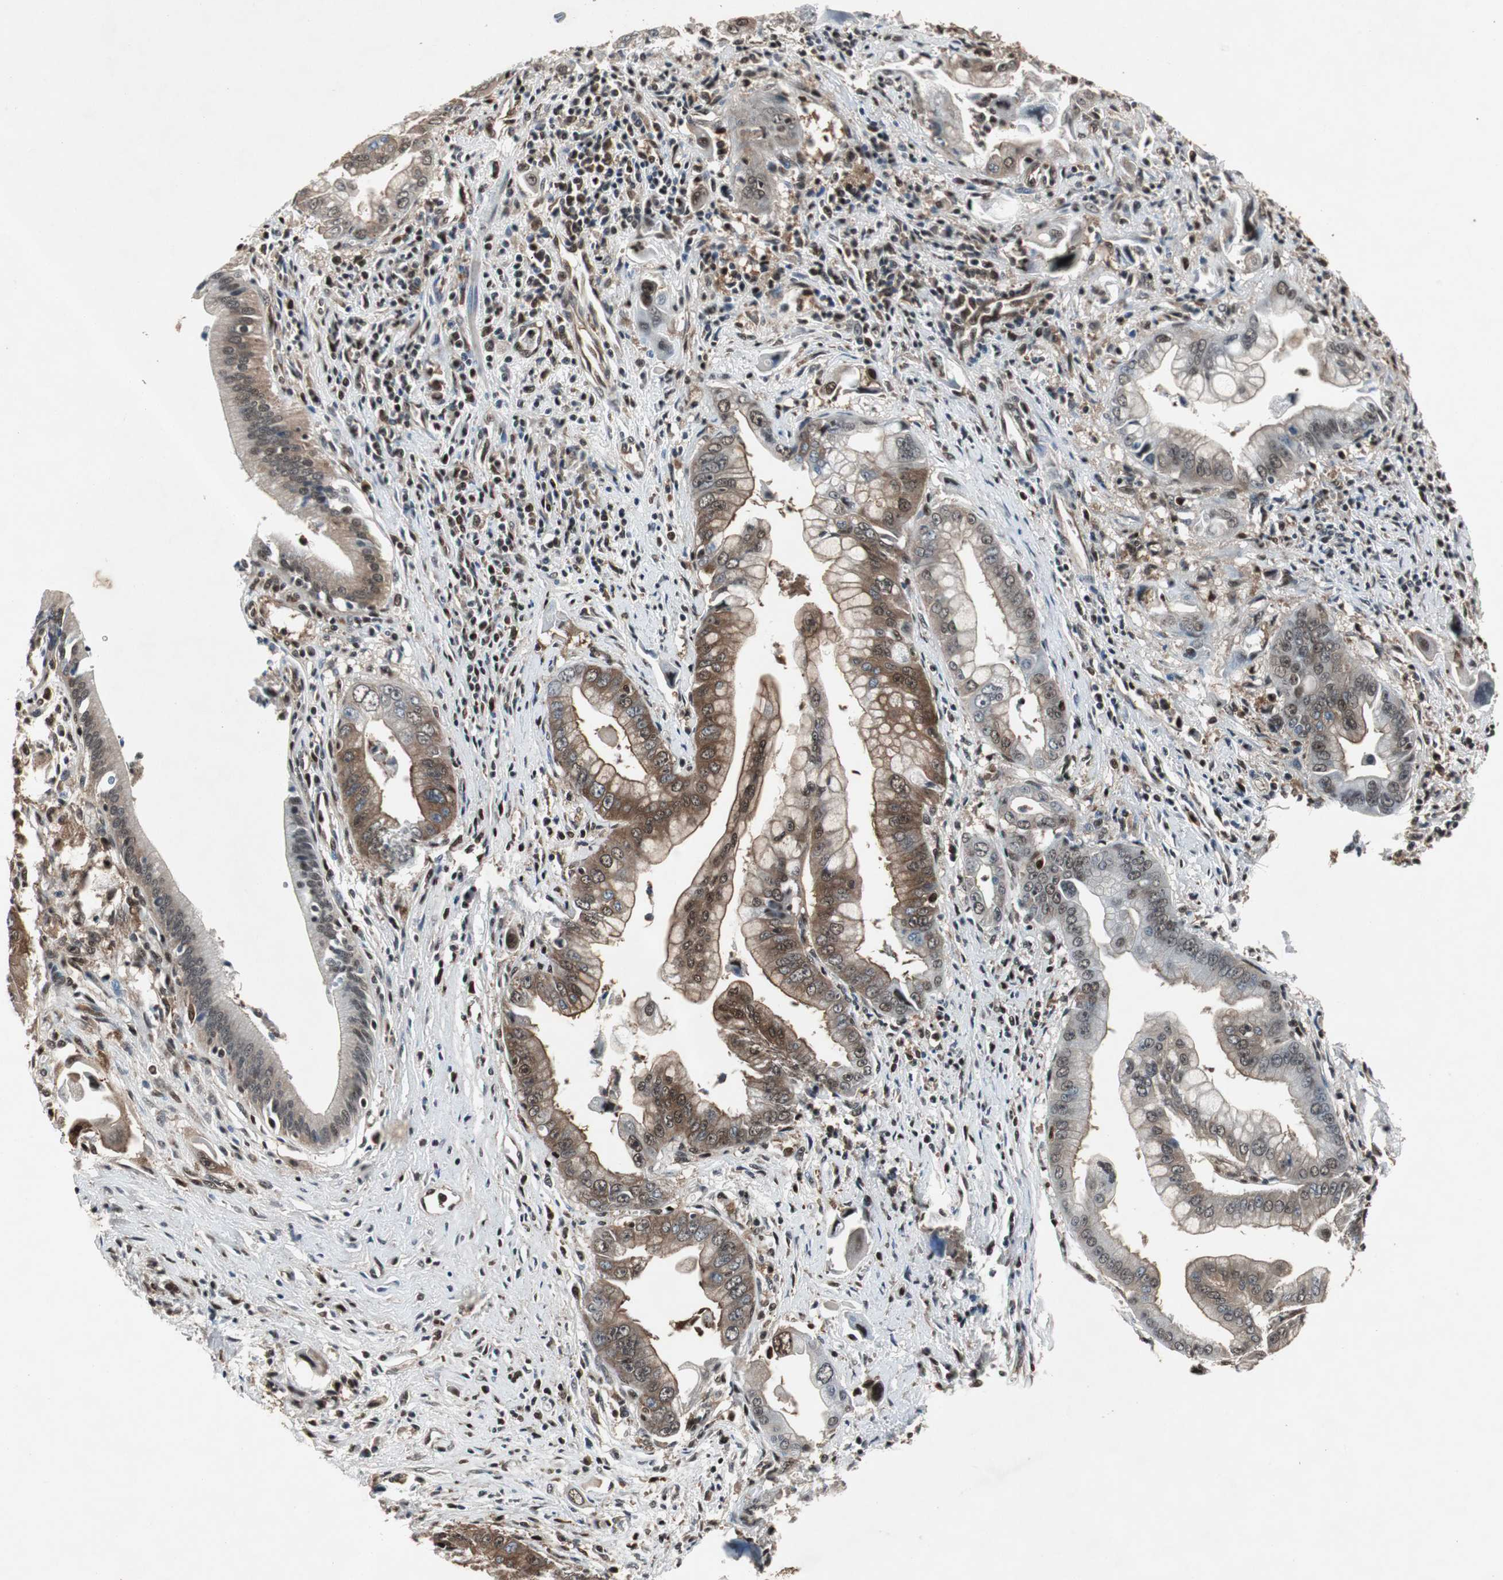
{"staining": {"intensity": "moderate", "quantity": "25%-75%", "location": "cytoplasmic/membranous,nuclear"}, "tissue": "pancreatic cancer", "cell_type": "Tumor cells", "image_type": "cancer", "snomed": [{"axis": "morphology", "description": "Adenocarcinoma, NOS"}, {"axis": "topography", "description": "Pancreas"}], "caption": "Brown immunohistochemical staining in pancreatic adenocarcinoma shows moderate cytoplasmic/membranous and nuclear expression in approximately 25%-75% of tumor cells.", "gene": "ACLY", "patient": {"sex": "male", "age": 59}}